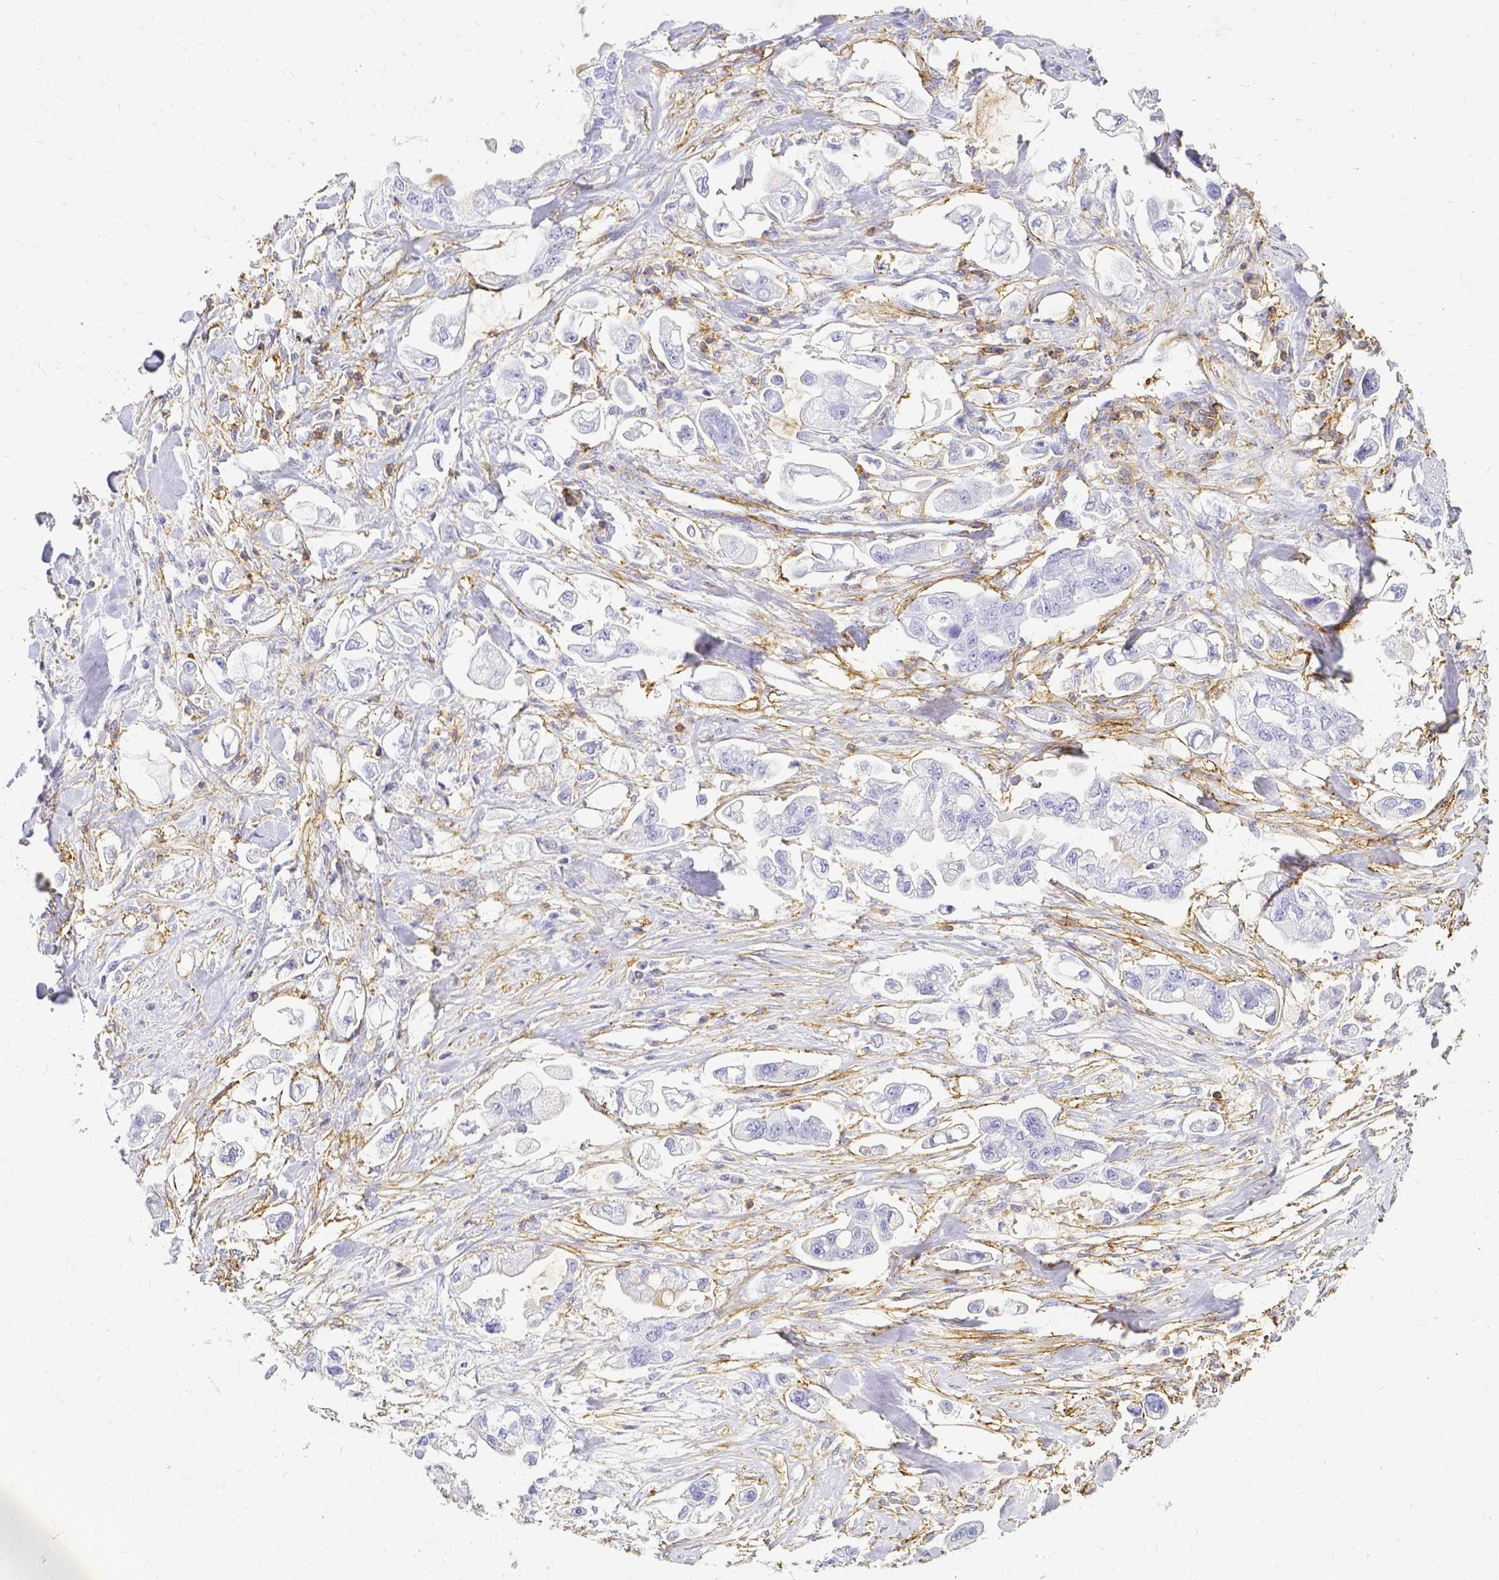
{"staining": {"intensity": "negative", "quantity": "none", "location": "none"}, "tissue": "stomach cancer", "cell_type": "Tumor cells", "image_type": "cancer", "snomed": [{"axis": "morphology", "description": "Adenocarcinoma, NOS"}, {"axis": "topography", "description": "Stomach"}], "caption": "A histopathology image of human stomach cancer (adenocarcinoma) is negative for staining in tumor cells.", "gene": "HSPA12A", "patient": {"sex": "male", "age": 62}}